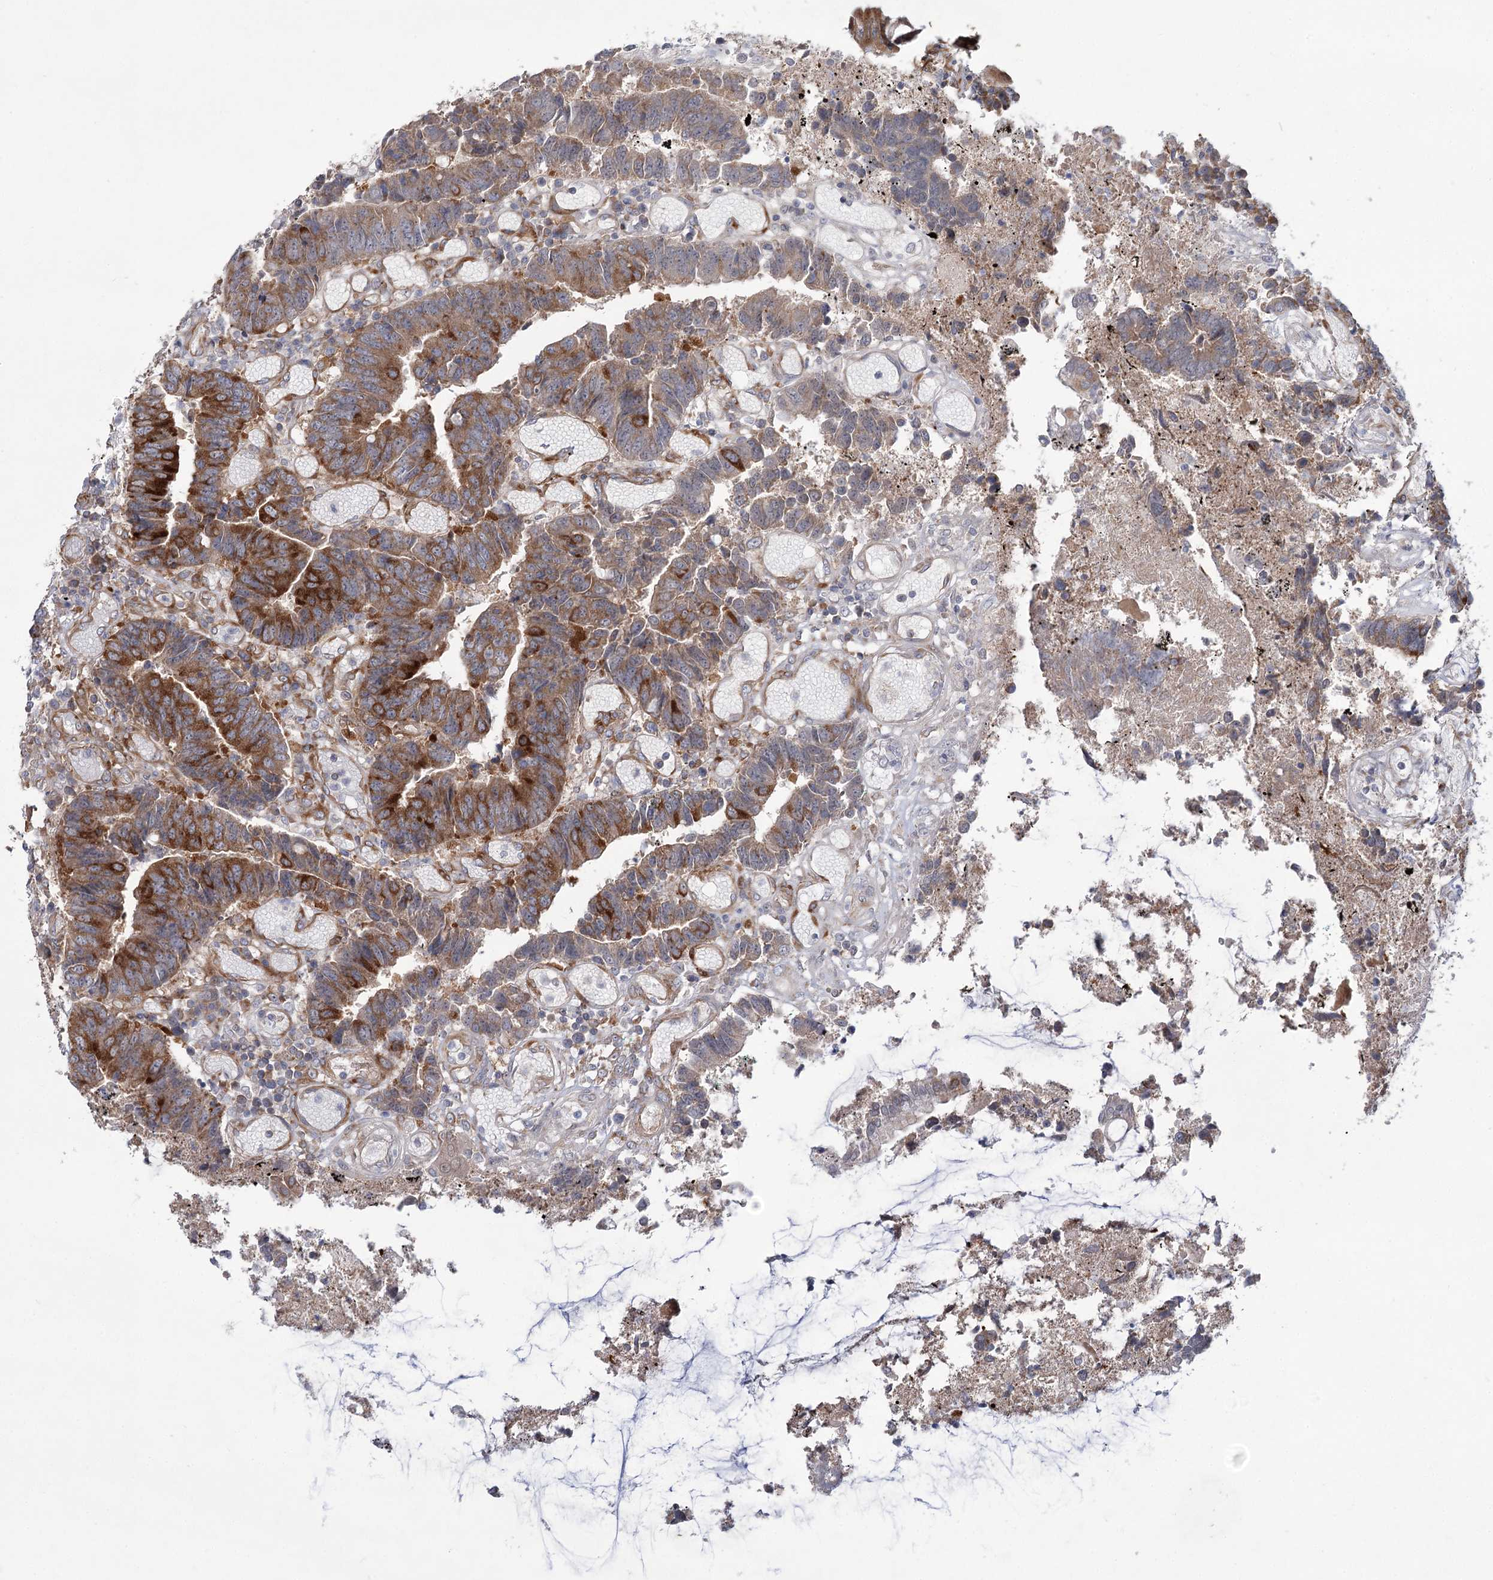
{"staining": {"intensity": "strong", "quantity": "<25%", "location": "cytoplasmic/membranous"}, "tissue": "colorectal cancer", "cell_type": "Tumor cells", "image_type": "cancer", "snomed": [{"axis": "morphology", "description": "Adenocarcinoma, NOS"}, {"axis": "topography", "description": "Rectum"}], "caption": "Human adenocarcinoma (colorectal) stained with a brown dye reveals strong cytoplasmic/membranous positive positivity in approximately <25% of tumor cells.", "gene": "VWA2", "patient": {"sex": "male", "age": 84}}